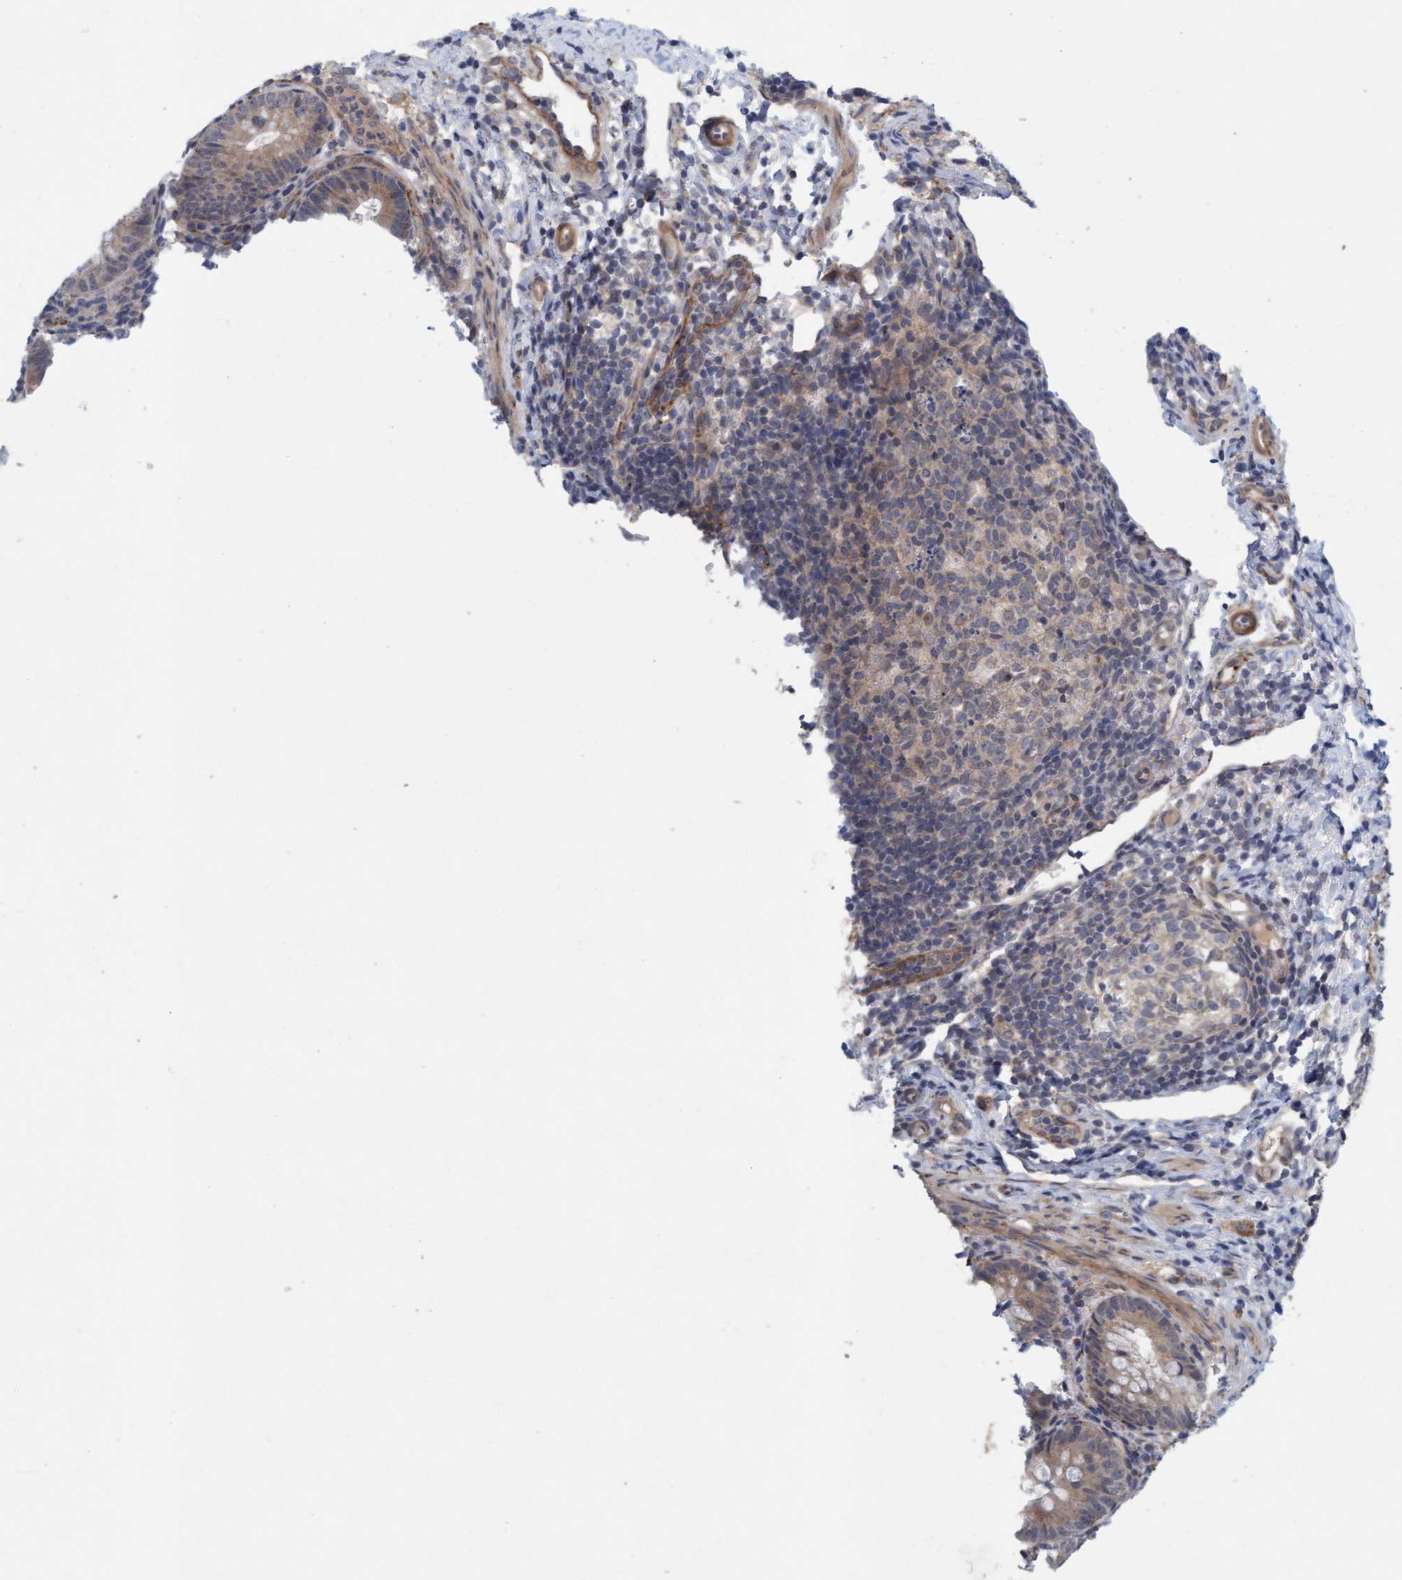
{"staining": {"intensity": "weak", "quantity": "<25%", "location": "nuclear"}, "tissue": "appendix", "cell_type": "Lymphoid tissue", "image_type": "normal", "snomed": [{"axis": "morphology", "description": "Normal tissue, NOS"}, {"axis": "topography", "description": "Appendix"}], "caption": "There is no significant staining in lymphoid tissue of appendix. (Brightfield microscopy of DAB immunohistochemistry at high magnification).", "gene": "TSTD2", "patient": {"sex": "male", "age": 1}}